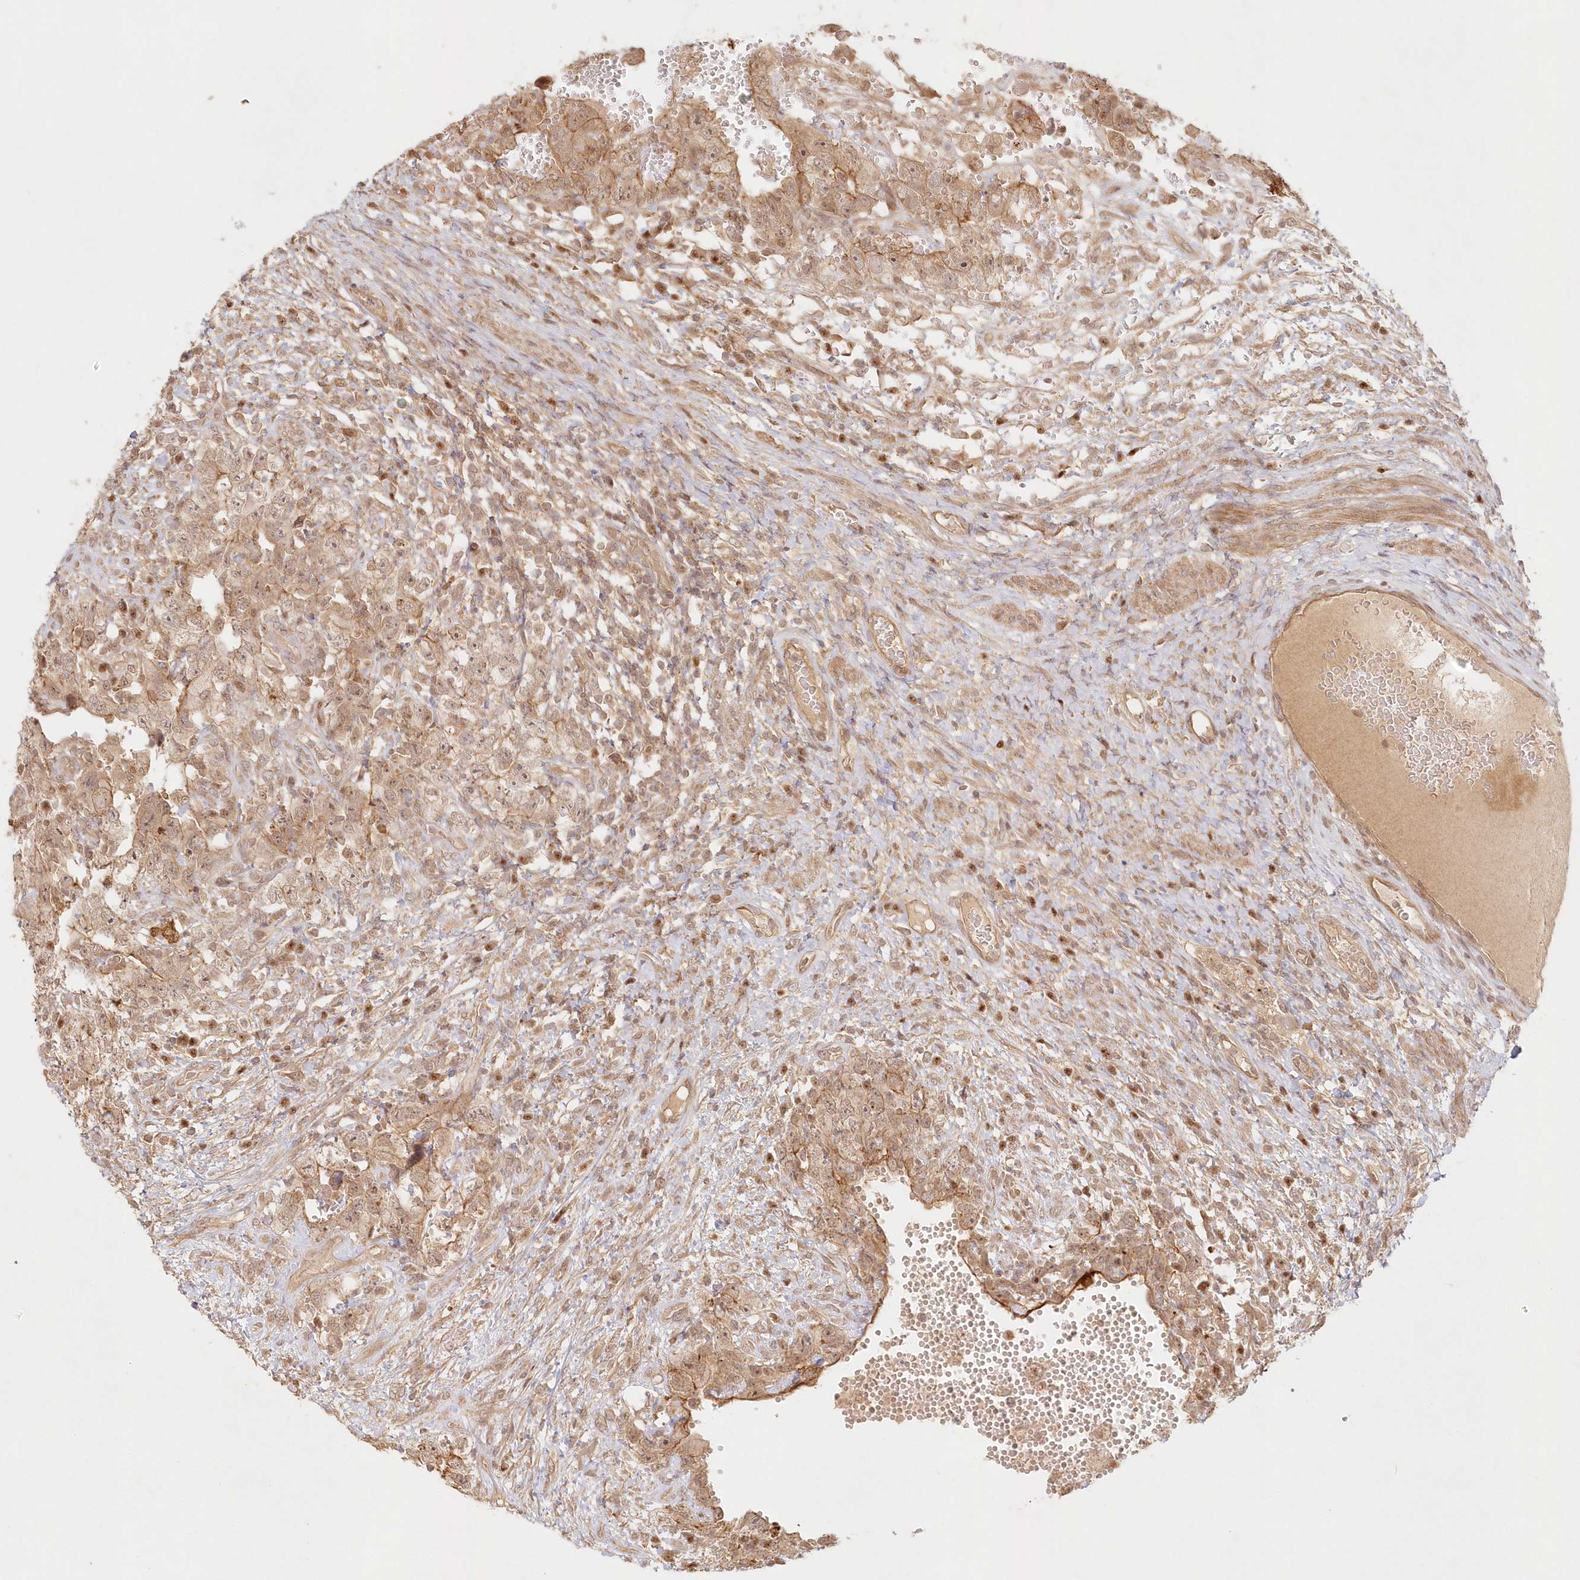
{"staining": {"intensity": "moderate", "quantity": ">75%", "location": "cytoplasmic/membranous,nuclear"}, "tissue": "testis cancer", "cell_type": "Tumor cells", "image_type": "cancer", "snomed": [{"axis": "morphology", "description": "Carcinoma, Embryonal, NOS"}, {"axis": "topography", "description": "Testis"}], "caption": "A brown stain labels moderate cytoplasmic/membranous and nuclear staining of a protein in human testis cancer tumor cells. (brown staining indicates protein expression, while blue staining denotes nuclei).", "gene": "KIAA0232", "patient": {"sex": "male", "age": 26}}